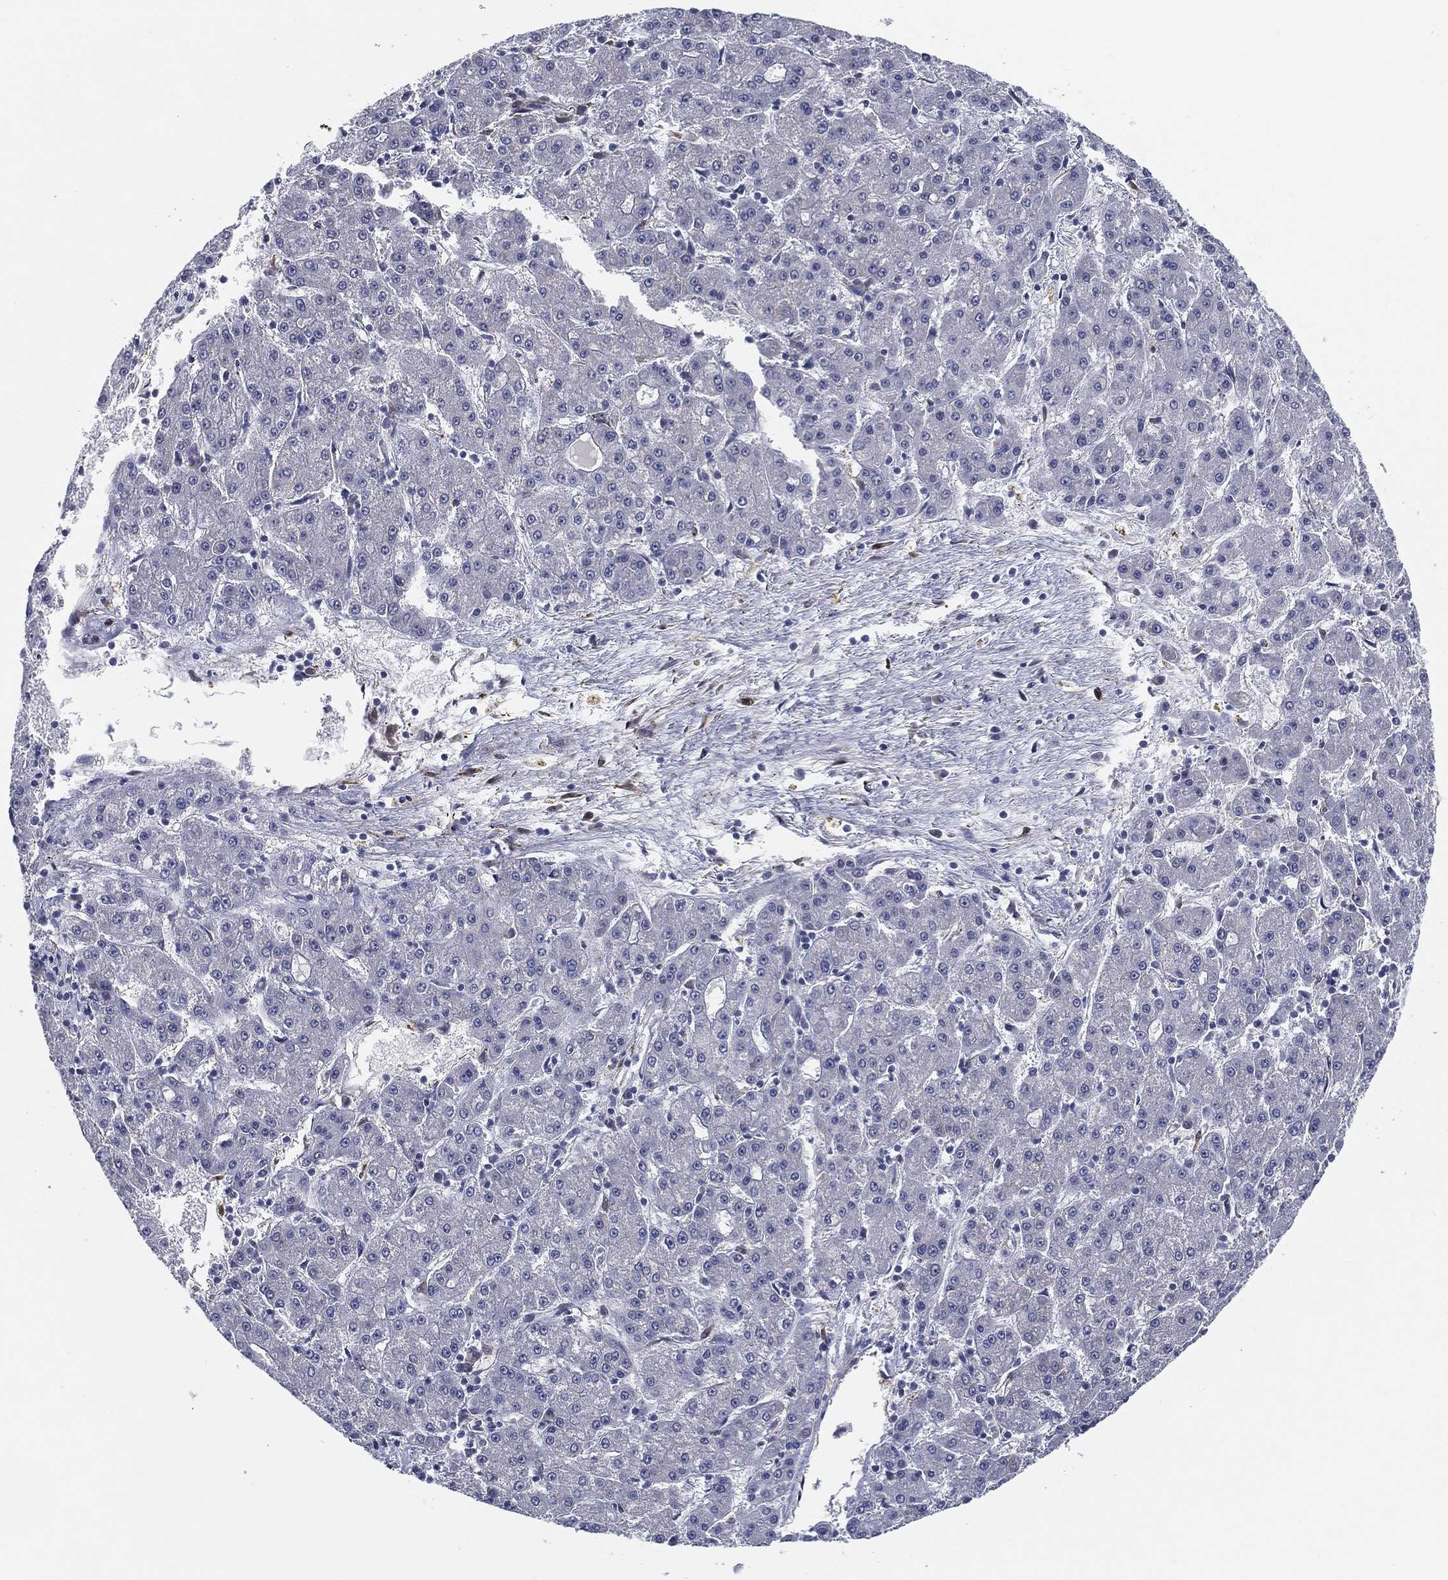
{"staining": {"intensity": "negative", "quantity": "none", "location": "none"}, "tissue": "liver cancer", "cell_type": "Tumor cells", "image_type": "cancer", "snomed": [{"axis": "morphology", "description": "Carcinoma, Hepatocellular, NOS"}, {"axis": "topography", "description": "Liver"}], "caption": "Tumor cells are negative for protein expression in human hepatocellular carcinoma (liver).", "gene": "LRRC56", "patient": {"sex": "male", "age": 73}}